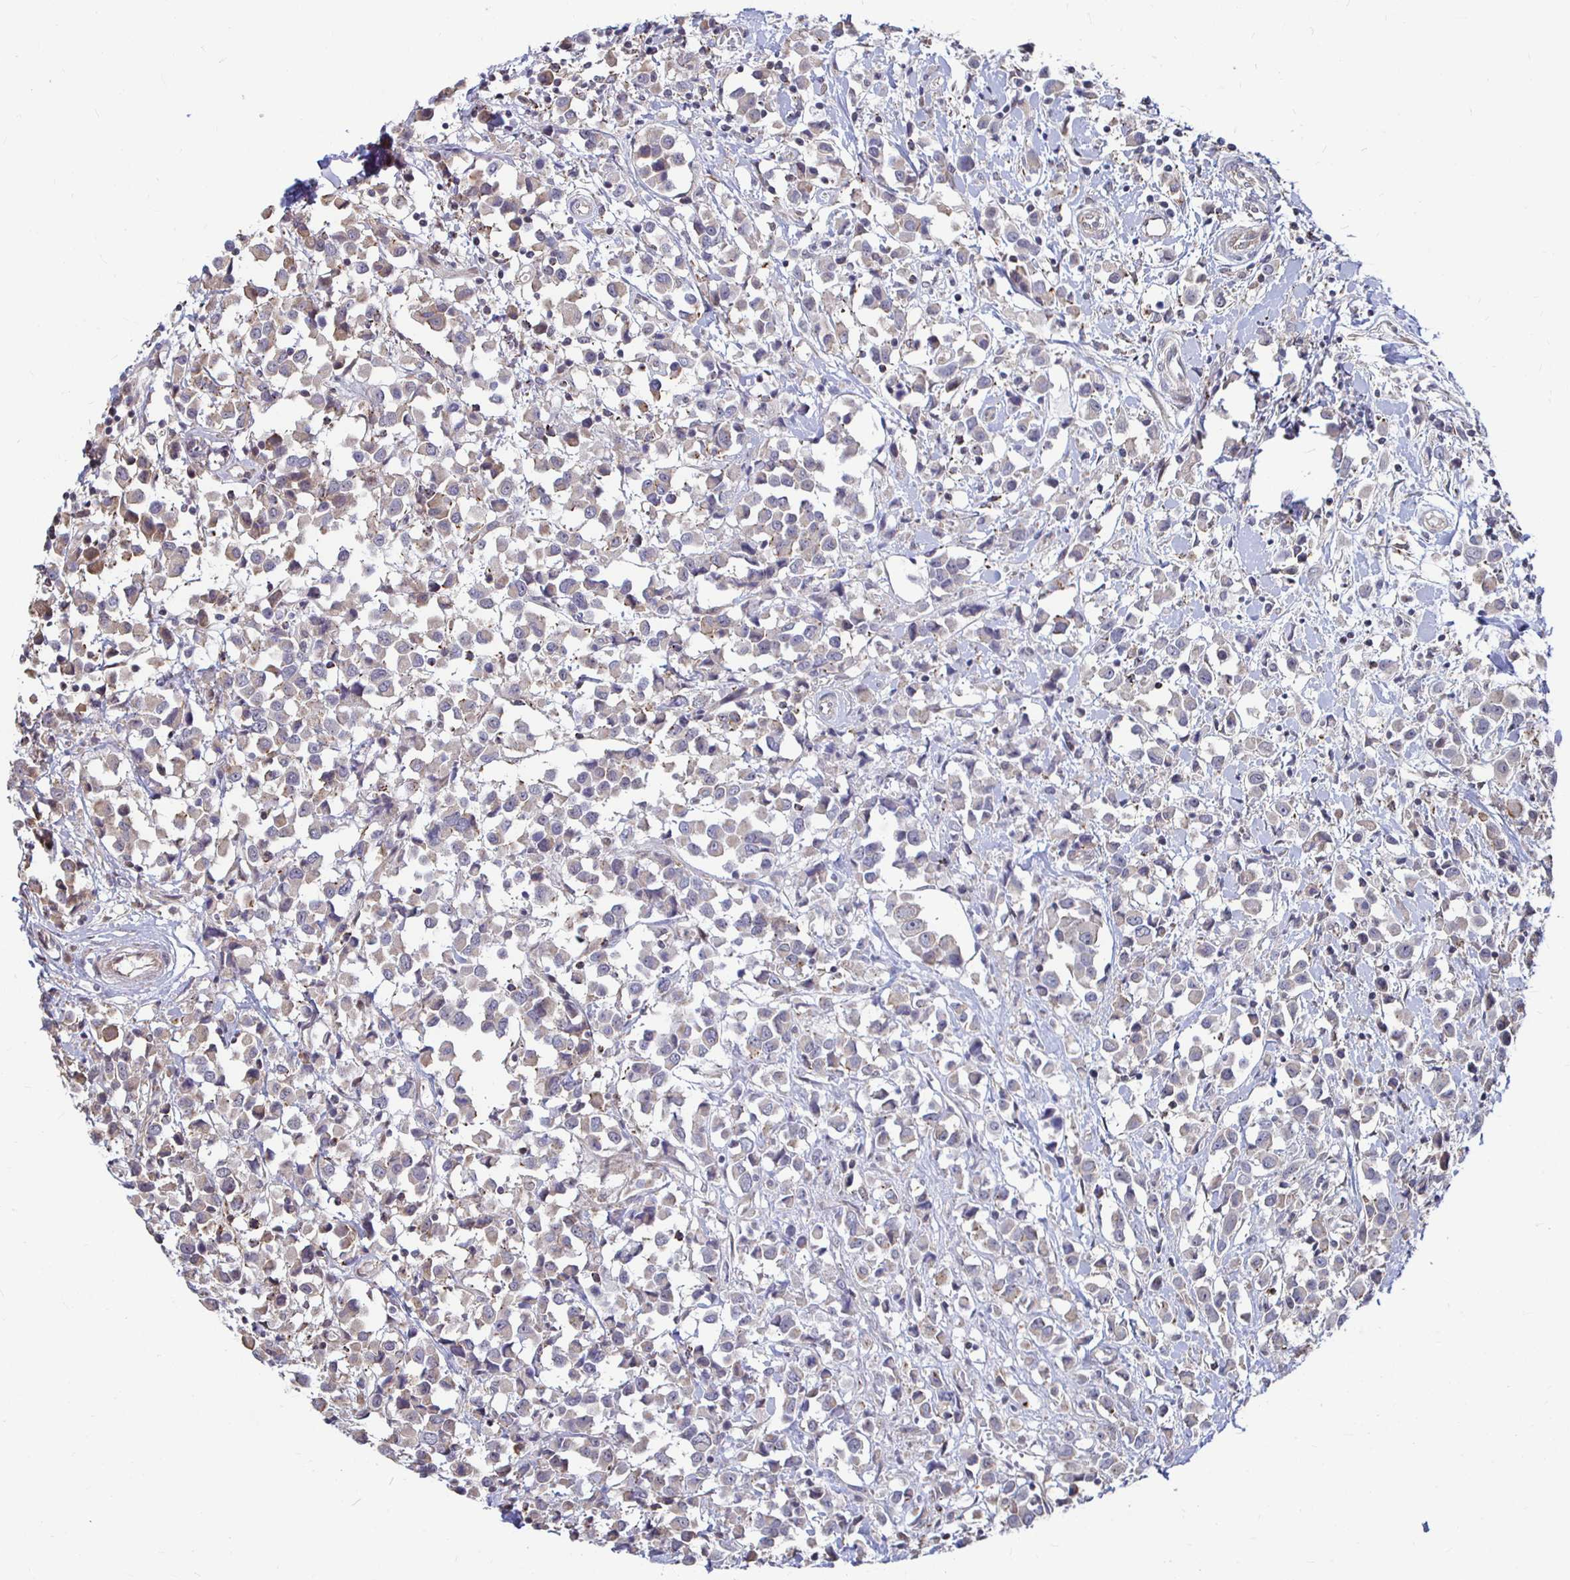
{"staining": {"intensity": "weak", "quantity": "<25%", "location": "cytoplasmic/membranous"}, "tissue": "breast cancer", "cell_type": "Tumor cells", "image_type": "cancer", "snomed": [{"axis": "morphology", "description": "Duct carcinoma"}, {"axis": "topography", "description": "Breast"}], "caption": "A photomicrograph of breast intraductal carcinoma stained for a protein displays no brown staining in tumor cells.", "gene": "CAPN11", "patient": {"sex": "female", "age": 61}}